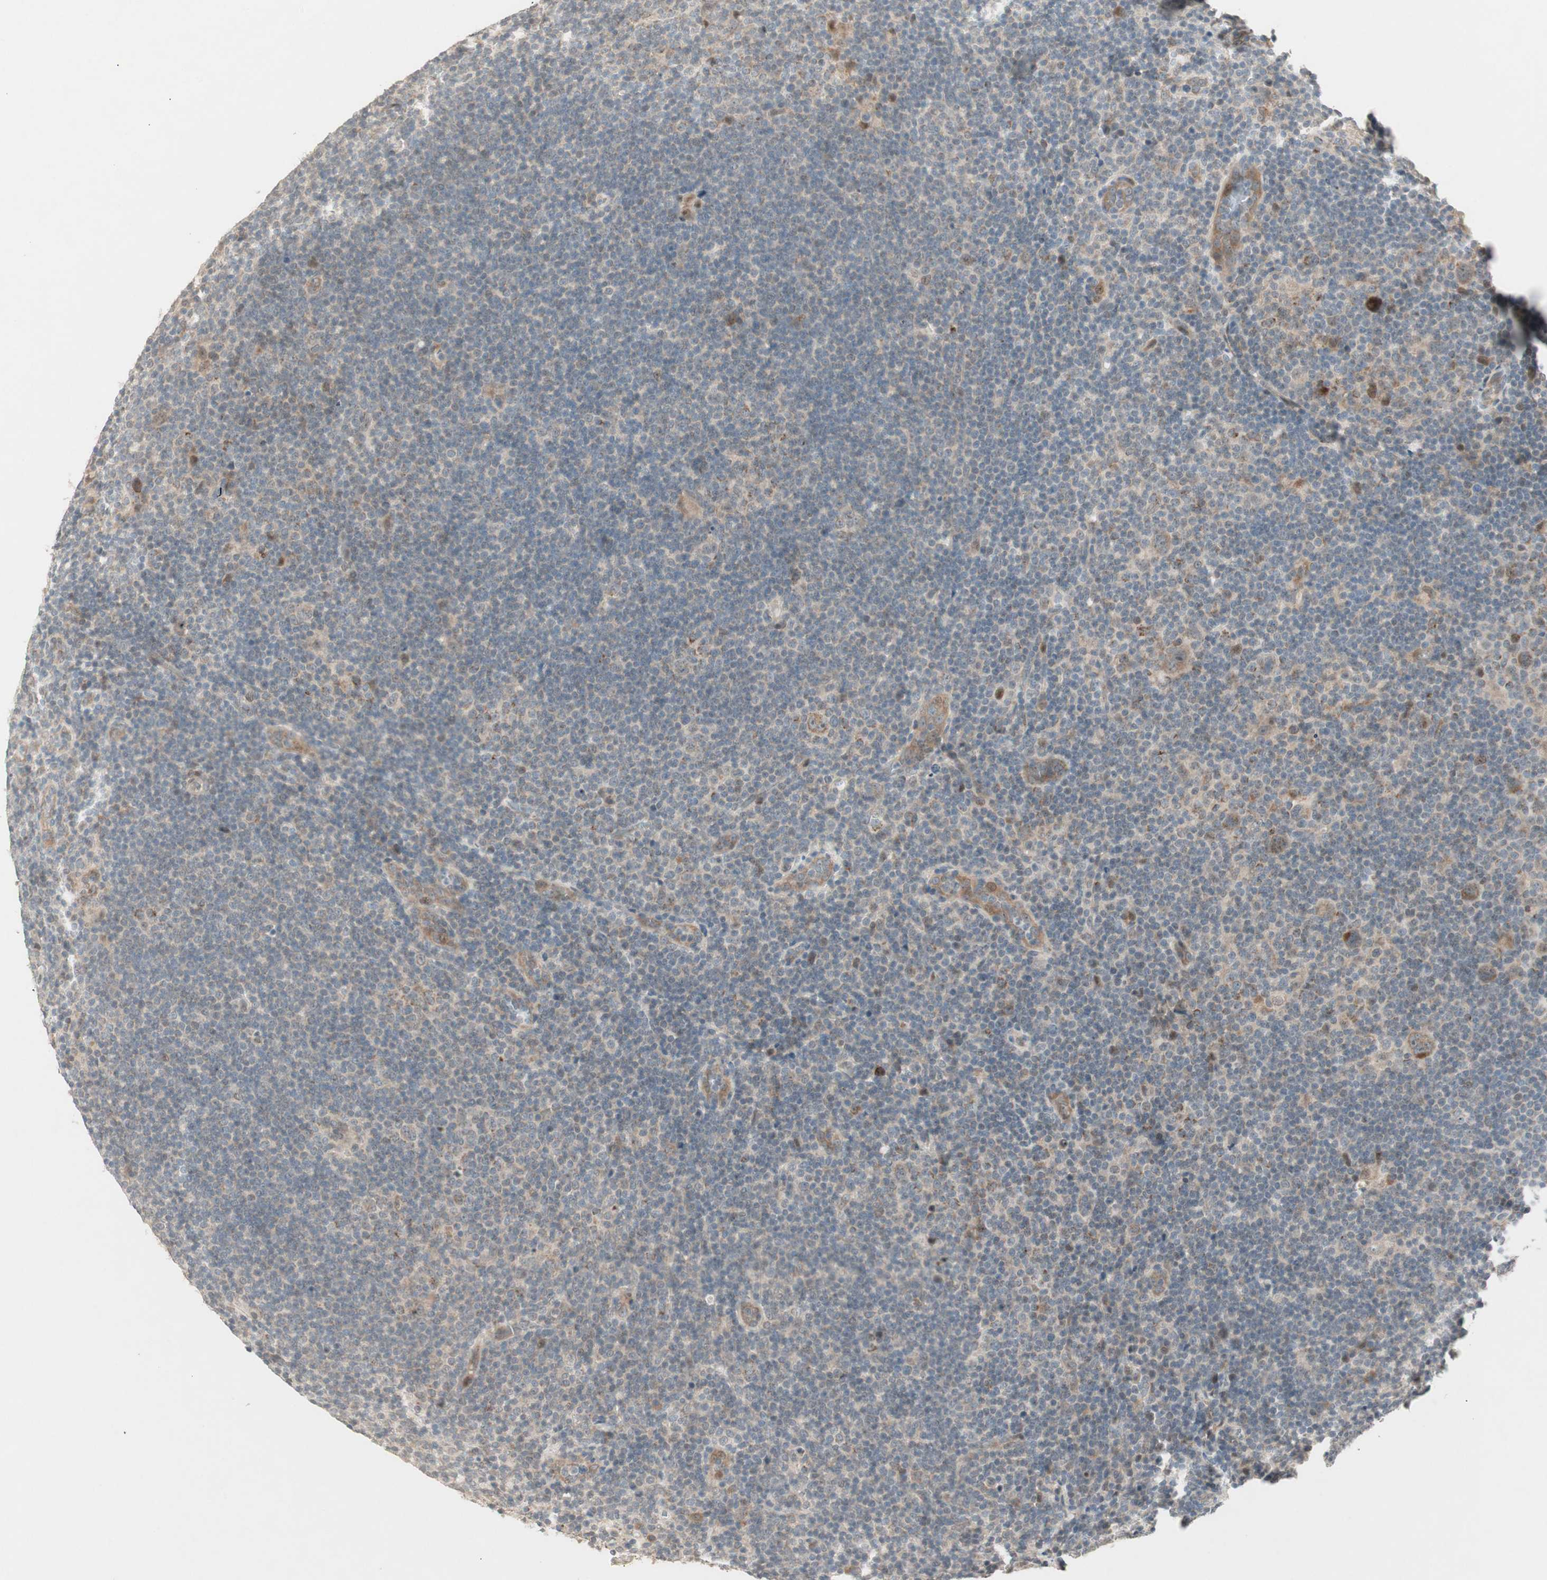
{"staining": {"intensity": "weak", "quantity": ">75%", "location": "cytoplasmic/membranous"}, "tissue": "lymphoma", "cell_type": "Tumor cells", "image_type": "cancer", "snomed": [{"axis": "morphology", "description": "Hodgkin's disease, NOS"}, {"axis": "topography", "description": "Lymph node"}], "caption": "Immunohistochemistry (DAB) staining of human lymphoma reveals weak cytoplasmic/membranous protein expression in approximately >75% of tumor cells.", "gene": "ACSL5", "patient": {"sex": "female", "age": 57}}